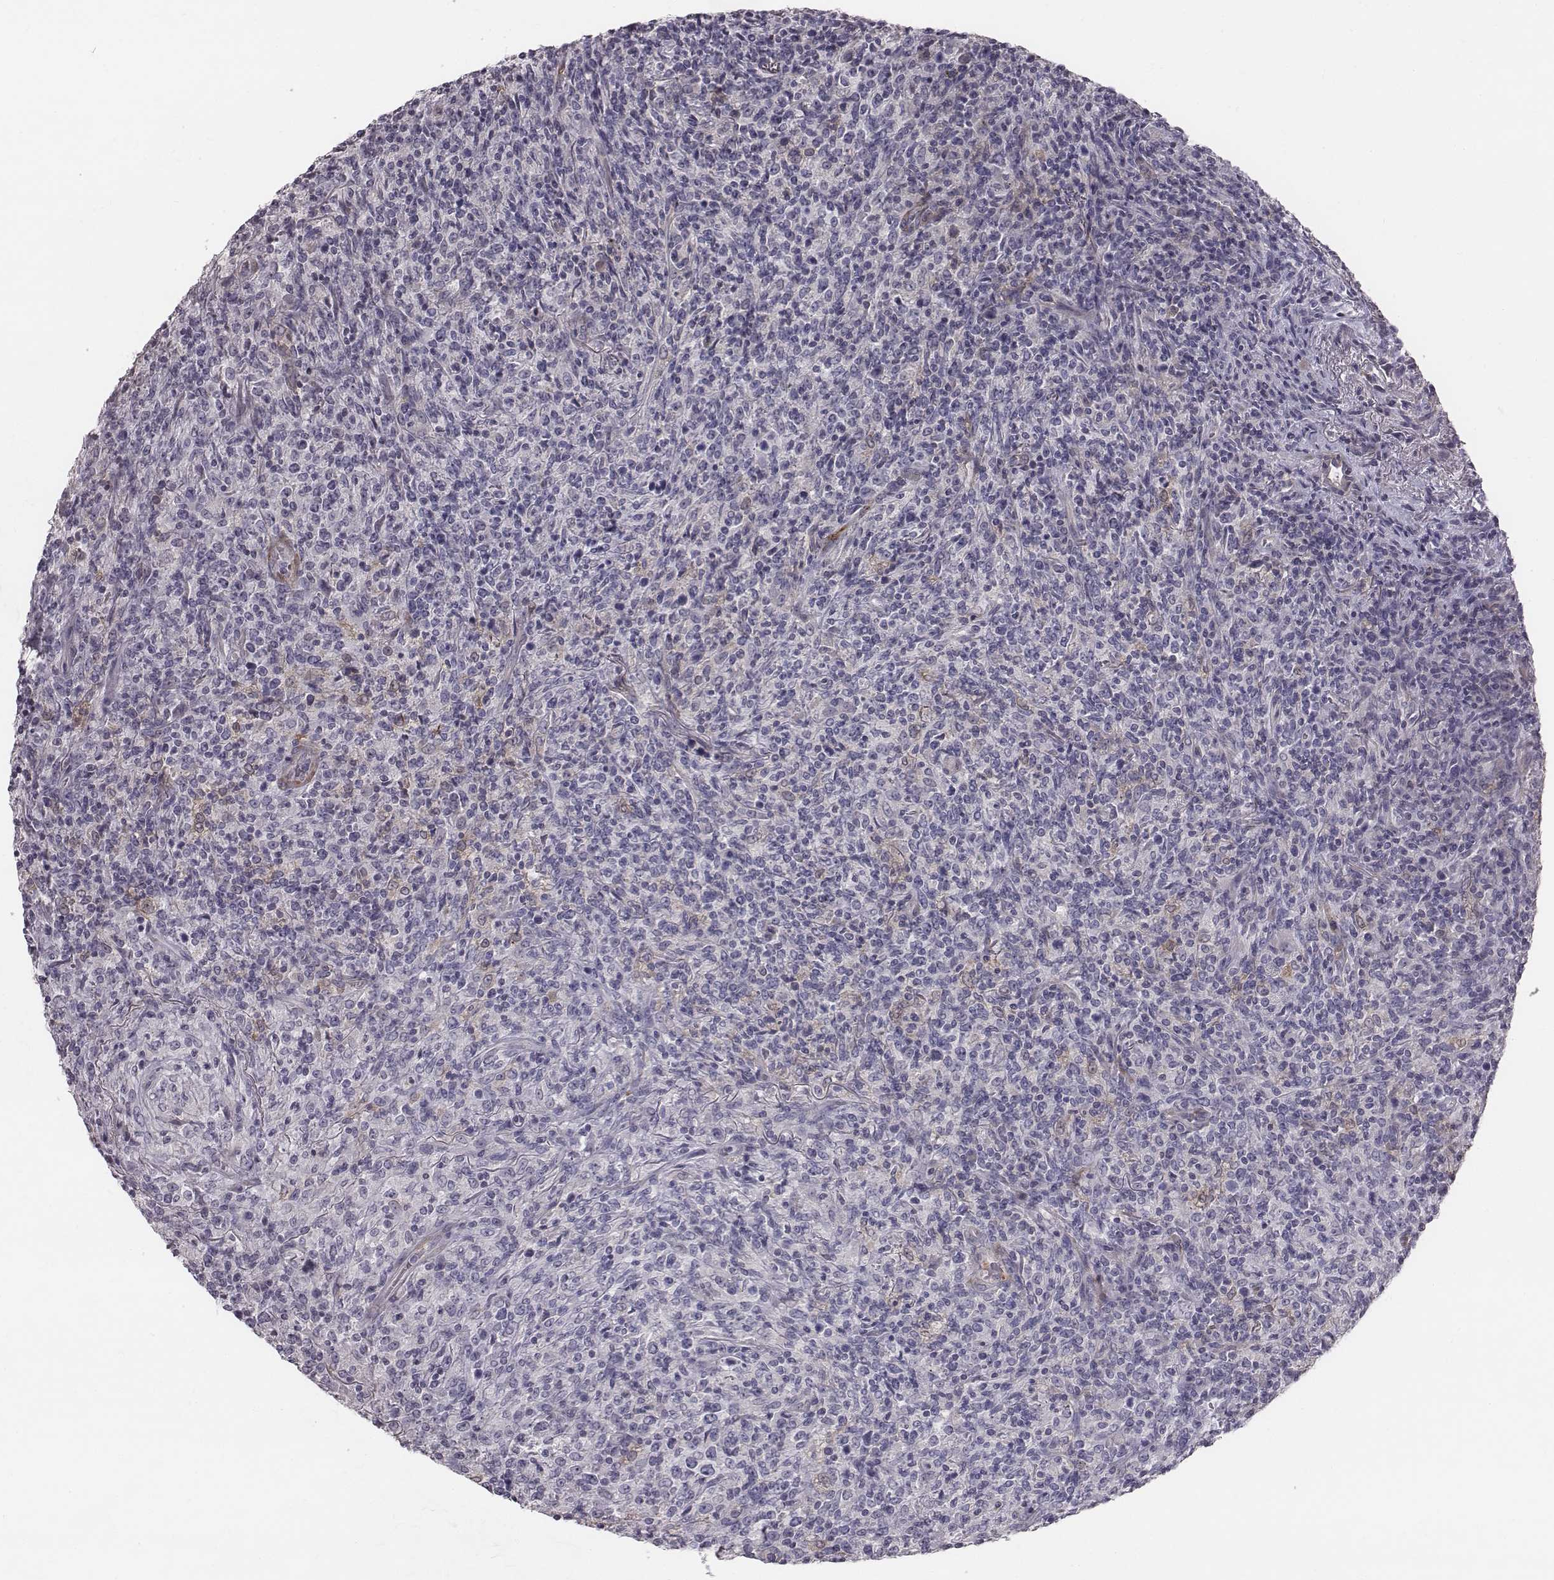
{"staining": {"intensity": "negative", "quantity": "none", "location": "none"}, "tissue": "lymphoma", "cell_type": "Tumor cells", "image_type": "cancer", "snomed": [{"axis": "morphology", "description": "Malignant lymphoma, non-Hodgkin's type, High grade"}, {"axis": "topography", "description": "Lung"}], "caption": "Tumor cells are negative for brown protein staining in lymphoma.", "gene": "PRKCZ", "patient": {"sex": "male", "age": 79}}